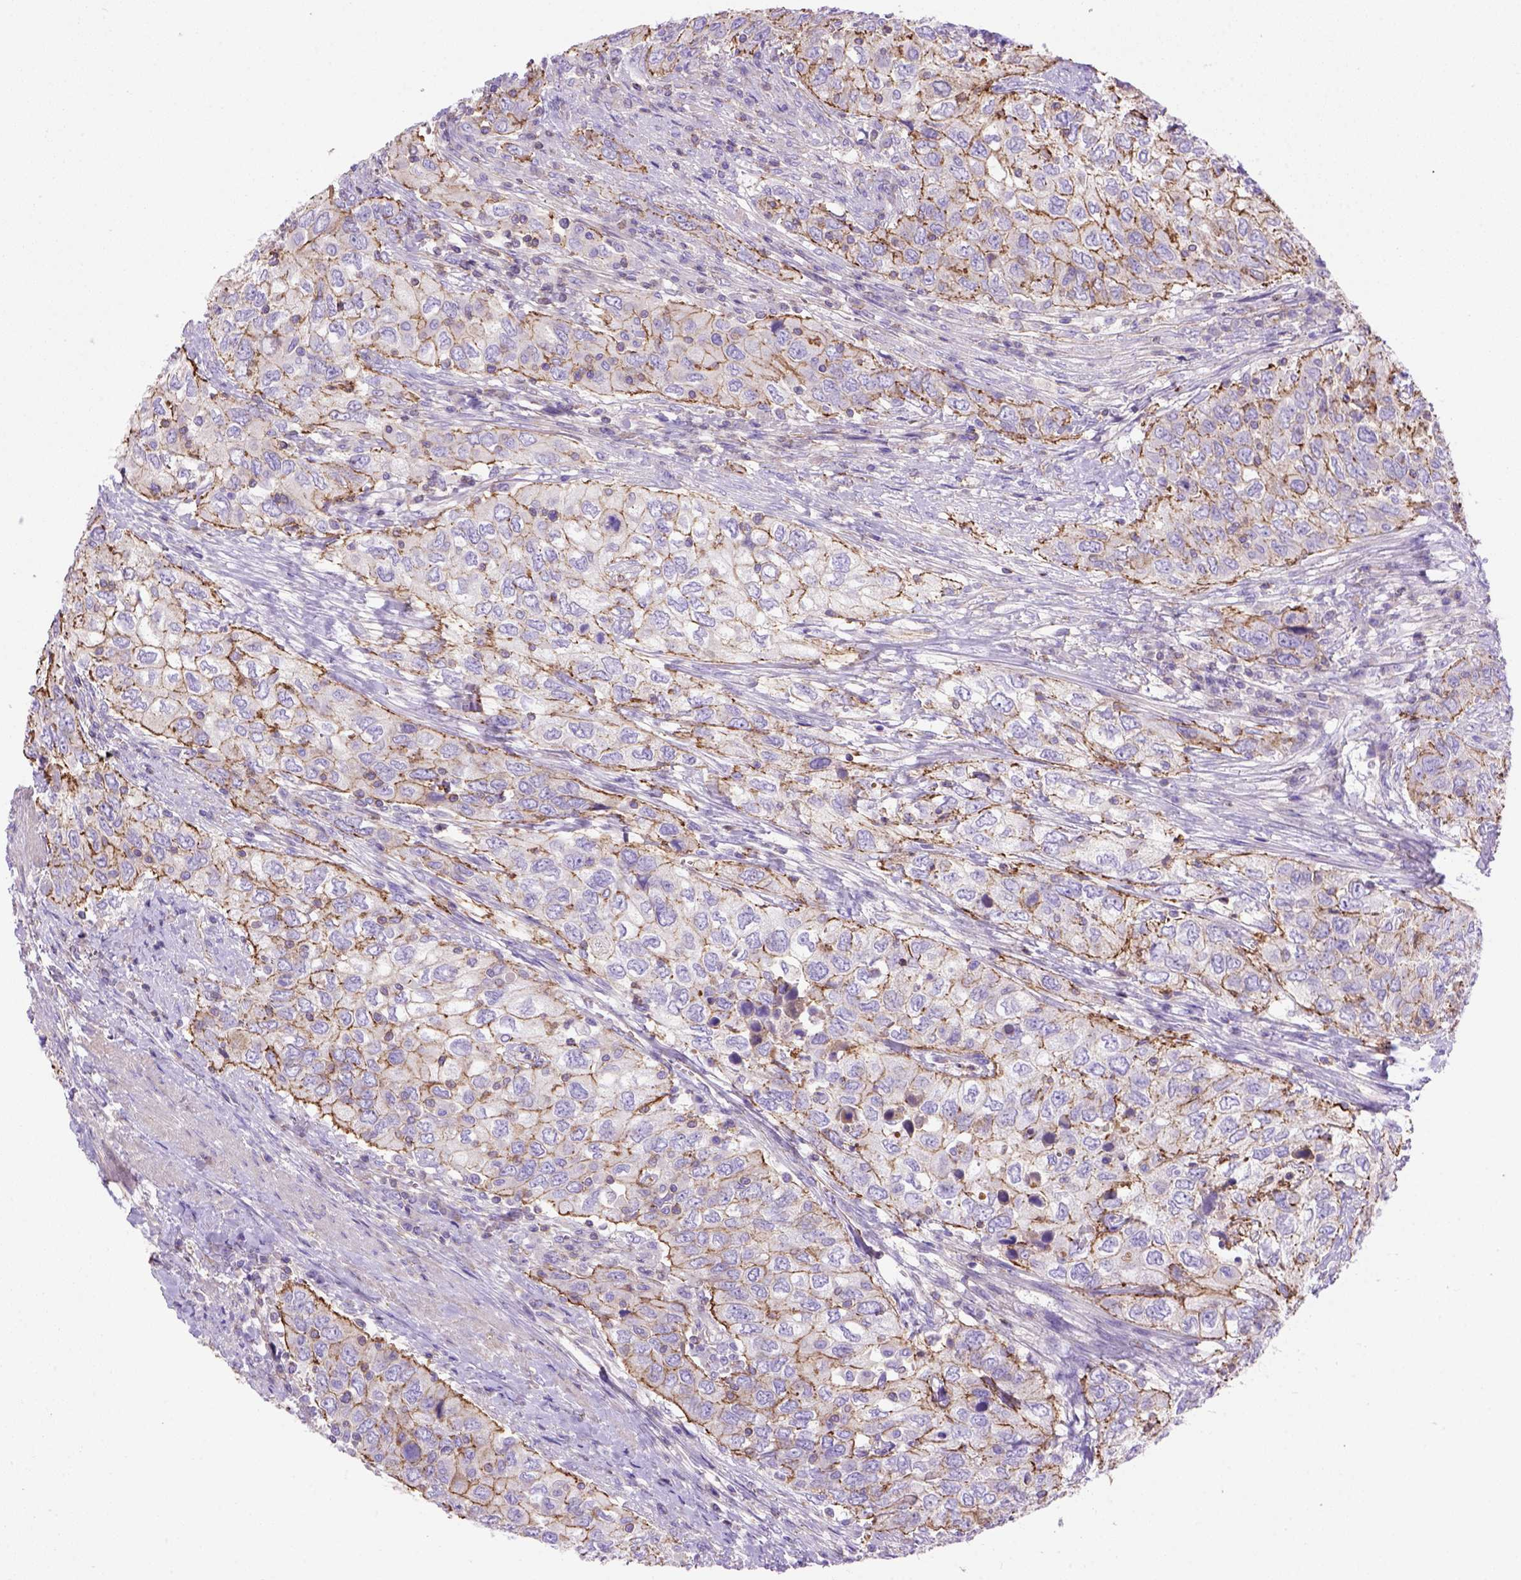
{"staining": {"intensity": "moderate", "quantity": ">75%", "location": "cytoplasmic/membranous"}, "tissue": "urothelial cancer", "cell_type": "Tumor cells", "image_type": "cancer", "snomed": [{"axis": "morphology", "description": "Urothelial carcinoma, High grade"}, {"axis": "topography", "description": "Urinary bladder"}], "caption": "An image of human high-grade urothelial carcinoma stained for a protein demonstrates moderate cytoplasmic/membranous brown staining in tumor cells.", "gene": "PEX12", "patient": {"sex": "male", "age": 76}}